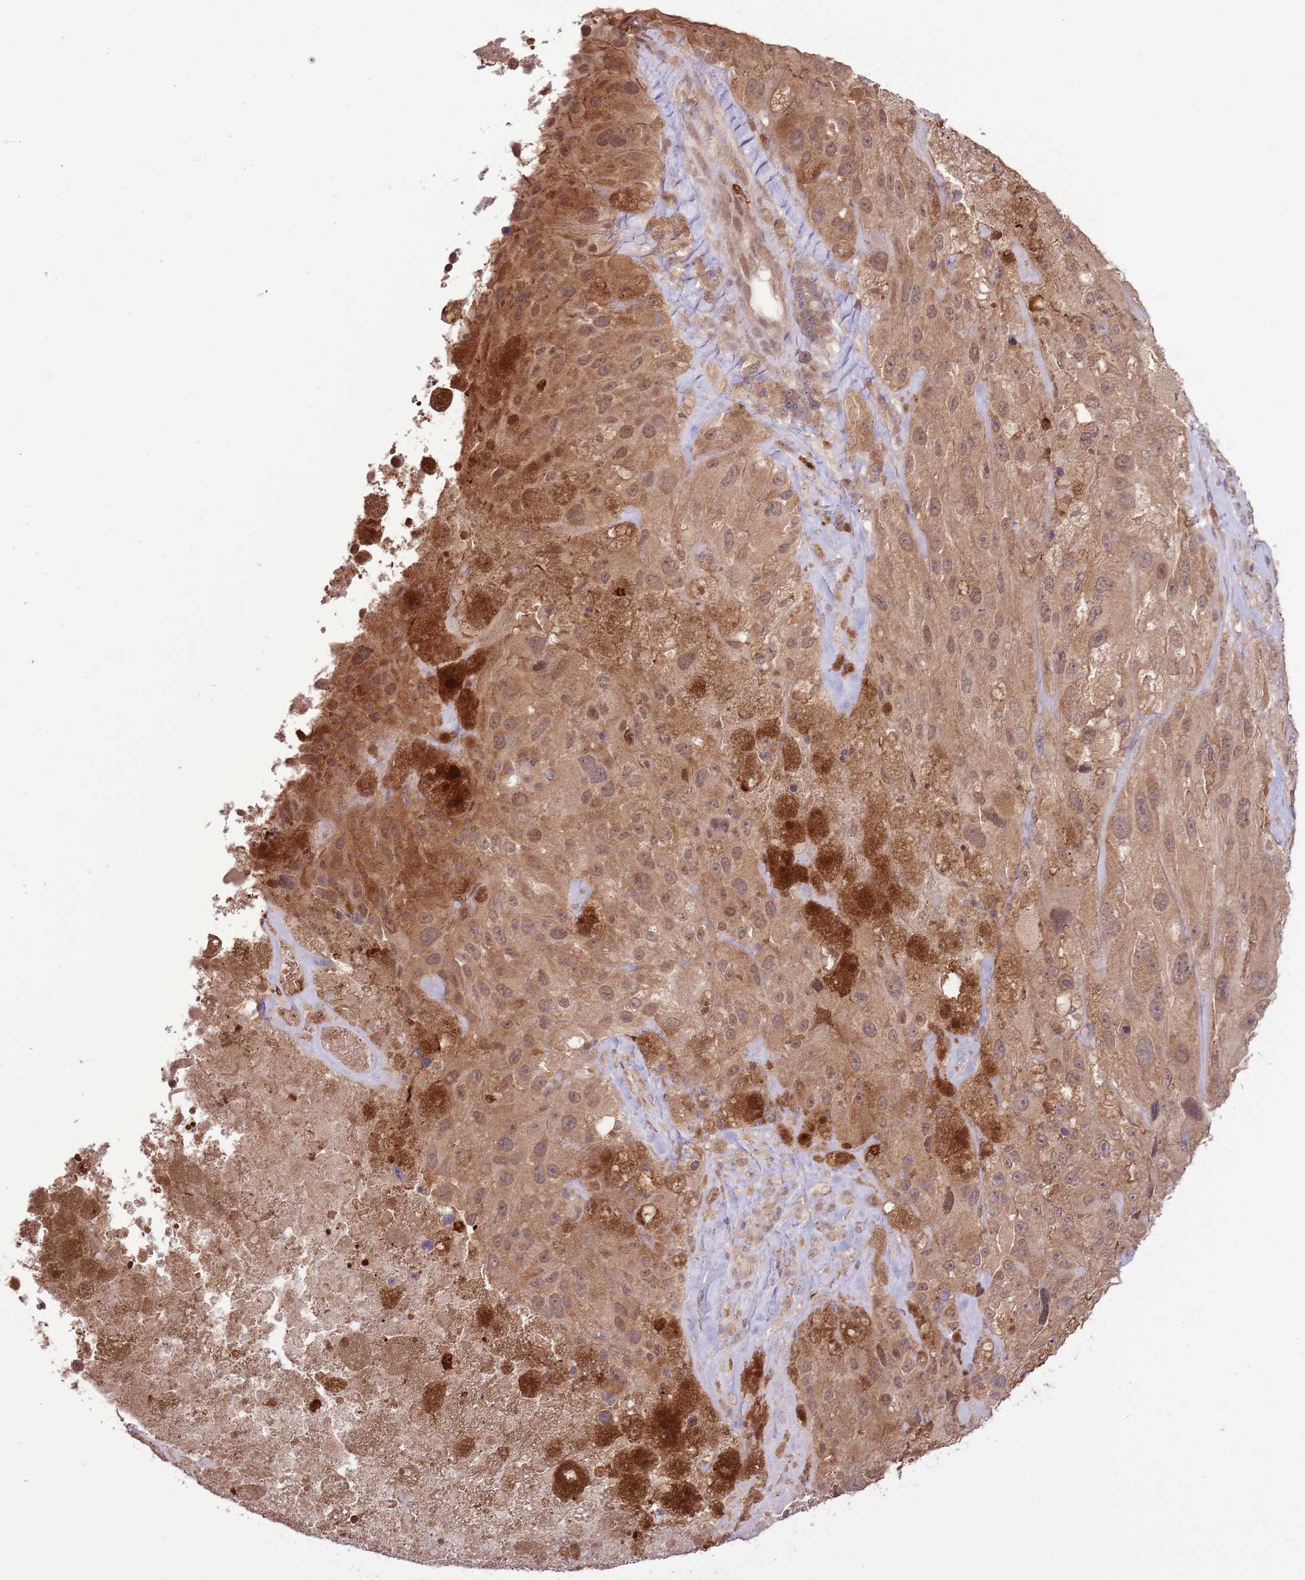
{"staining": {"intensity": "moderate", "quantity": ">75%", "location": "cytoplasmic/membranous,nuclear"}, "tissue": "melanoma", "cell_type": "Tumor cells", "image_type": "cancer", "snomed": [{"axis": "morphology", "description": "Malignant melanoma, Metastatic site"}, {"axis": "topography", "description": "Lymph node"}], "caption": "Immunohistochemical staining of melanoma displays medium levels of moderate cytoplasmic/membranous and nuclear staining in approximately >75% of tumor cells.", "gene": "AMIGO1", "patient": {"sex": "male", "age": 62}}